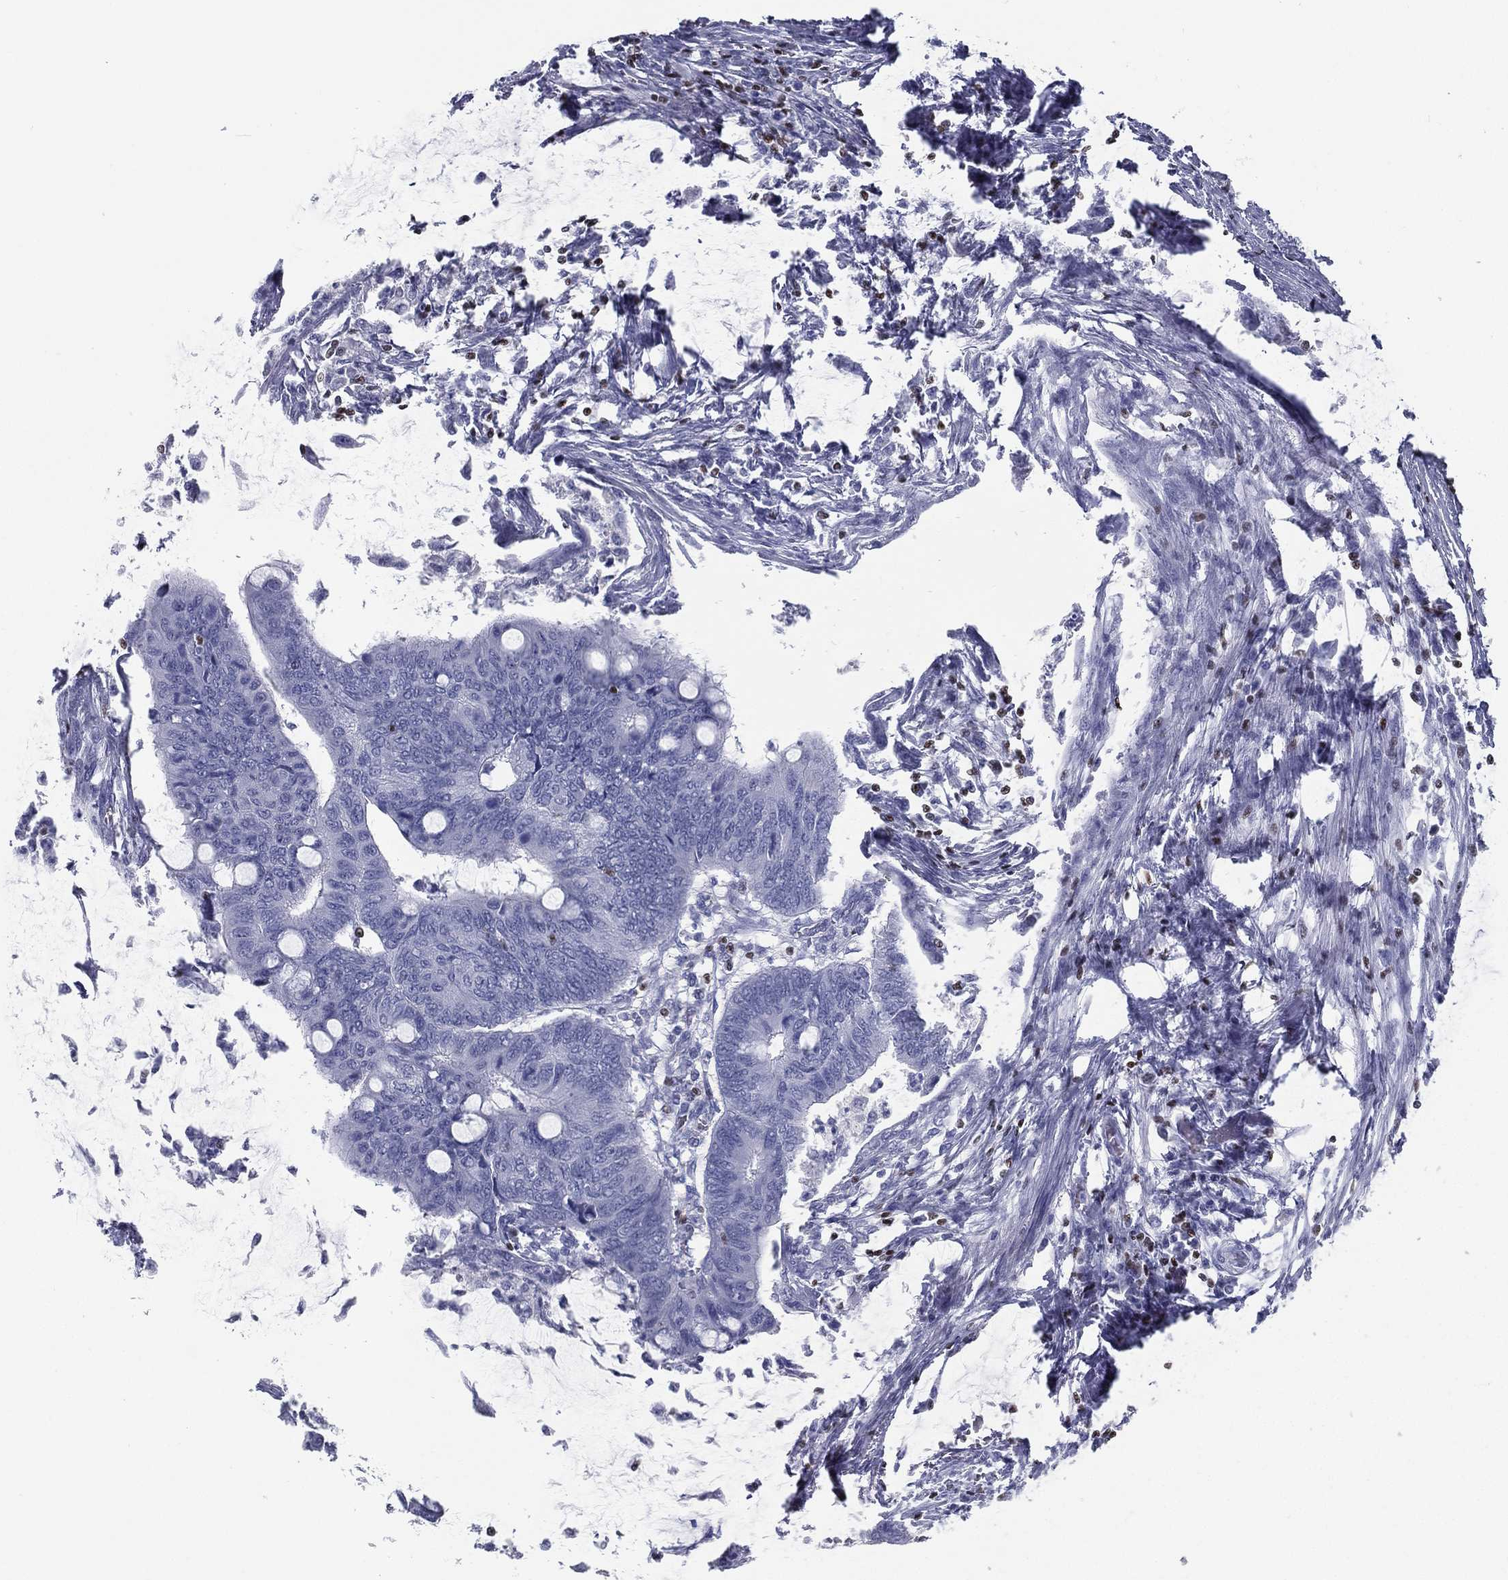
{"staining": {"intensity": "negative", "quantity": "none", "location": "none"}, "tissue": "colorectal cancer", "cell_type": "Tumor cells", "image_type": "cancer", "snomed": [{"axis": "morphology", "description": "Normal tissue, NOS"}, {"axis": "morphology", "description": "Adenocarcinoma, NOS"}, {"axis": "topography", "description": "Rectum"}, {"axis": "topography", "description": "Peripheral nerve tissue"}], "caption": "A high-resolution micrograph shows IHC staining of colorectal cancer, which demonstrates no significant expression in tumor cells. The staining was performed using DAB (3,3'-diaminobenzidine) to visualize the protein expression in brown, while the nuclei were stained in blue with hematoxylin (Magnification: 20x).", "gene": "PYHIN1", "patient": {"sex": "male", "age": 92}}